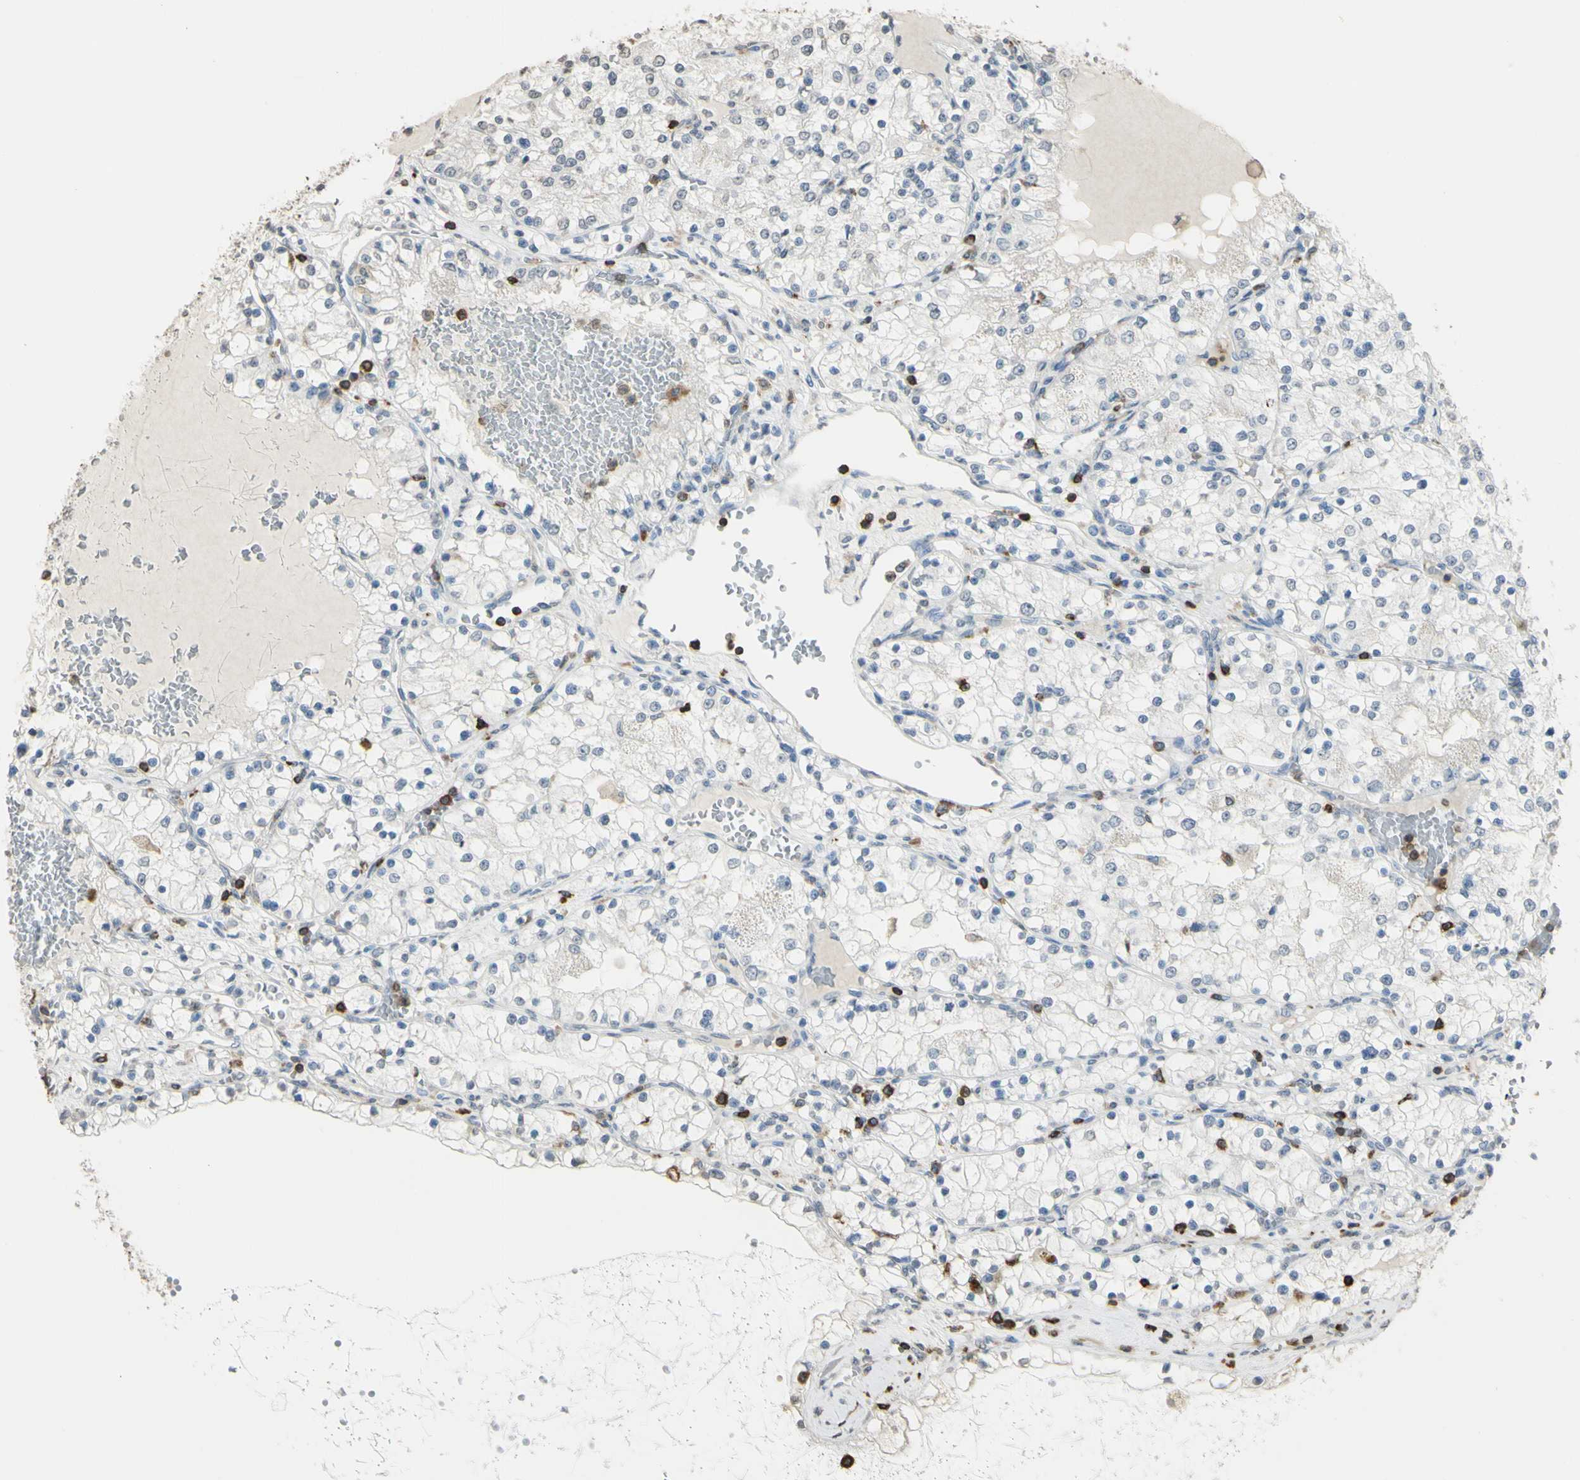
{"staining": {"intensity": "negative", "quantity": "none", "location": "none"}, "tissue": "renal cancer", "cell_type": "Tumor cells", "image_type": "cancer", "snomed": [{"axis": "morphology", "description": "Adenocarcinoma, NOS"}, {"axis": "topography", "description": "Kidney"}], "caption": "This histopathology image is of renal adenocarcinoma stained with immunohistochemistry to label a protein in brown with the nuclei are counter-stained blue. There is no positivity in tumor cells.", "gene": "PSTPIP1", "patient": {"sex": "male", "age": 68}}